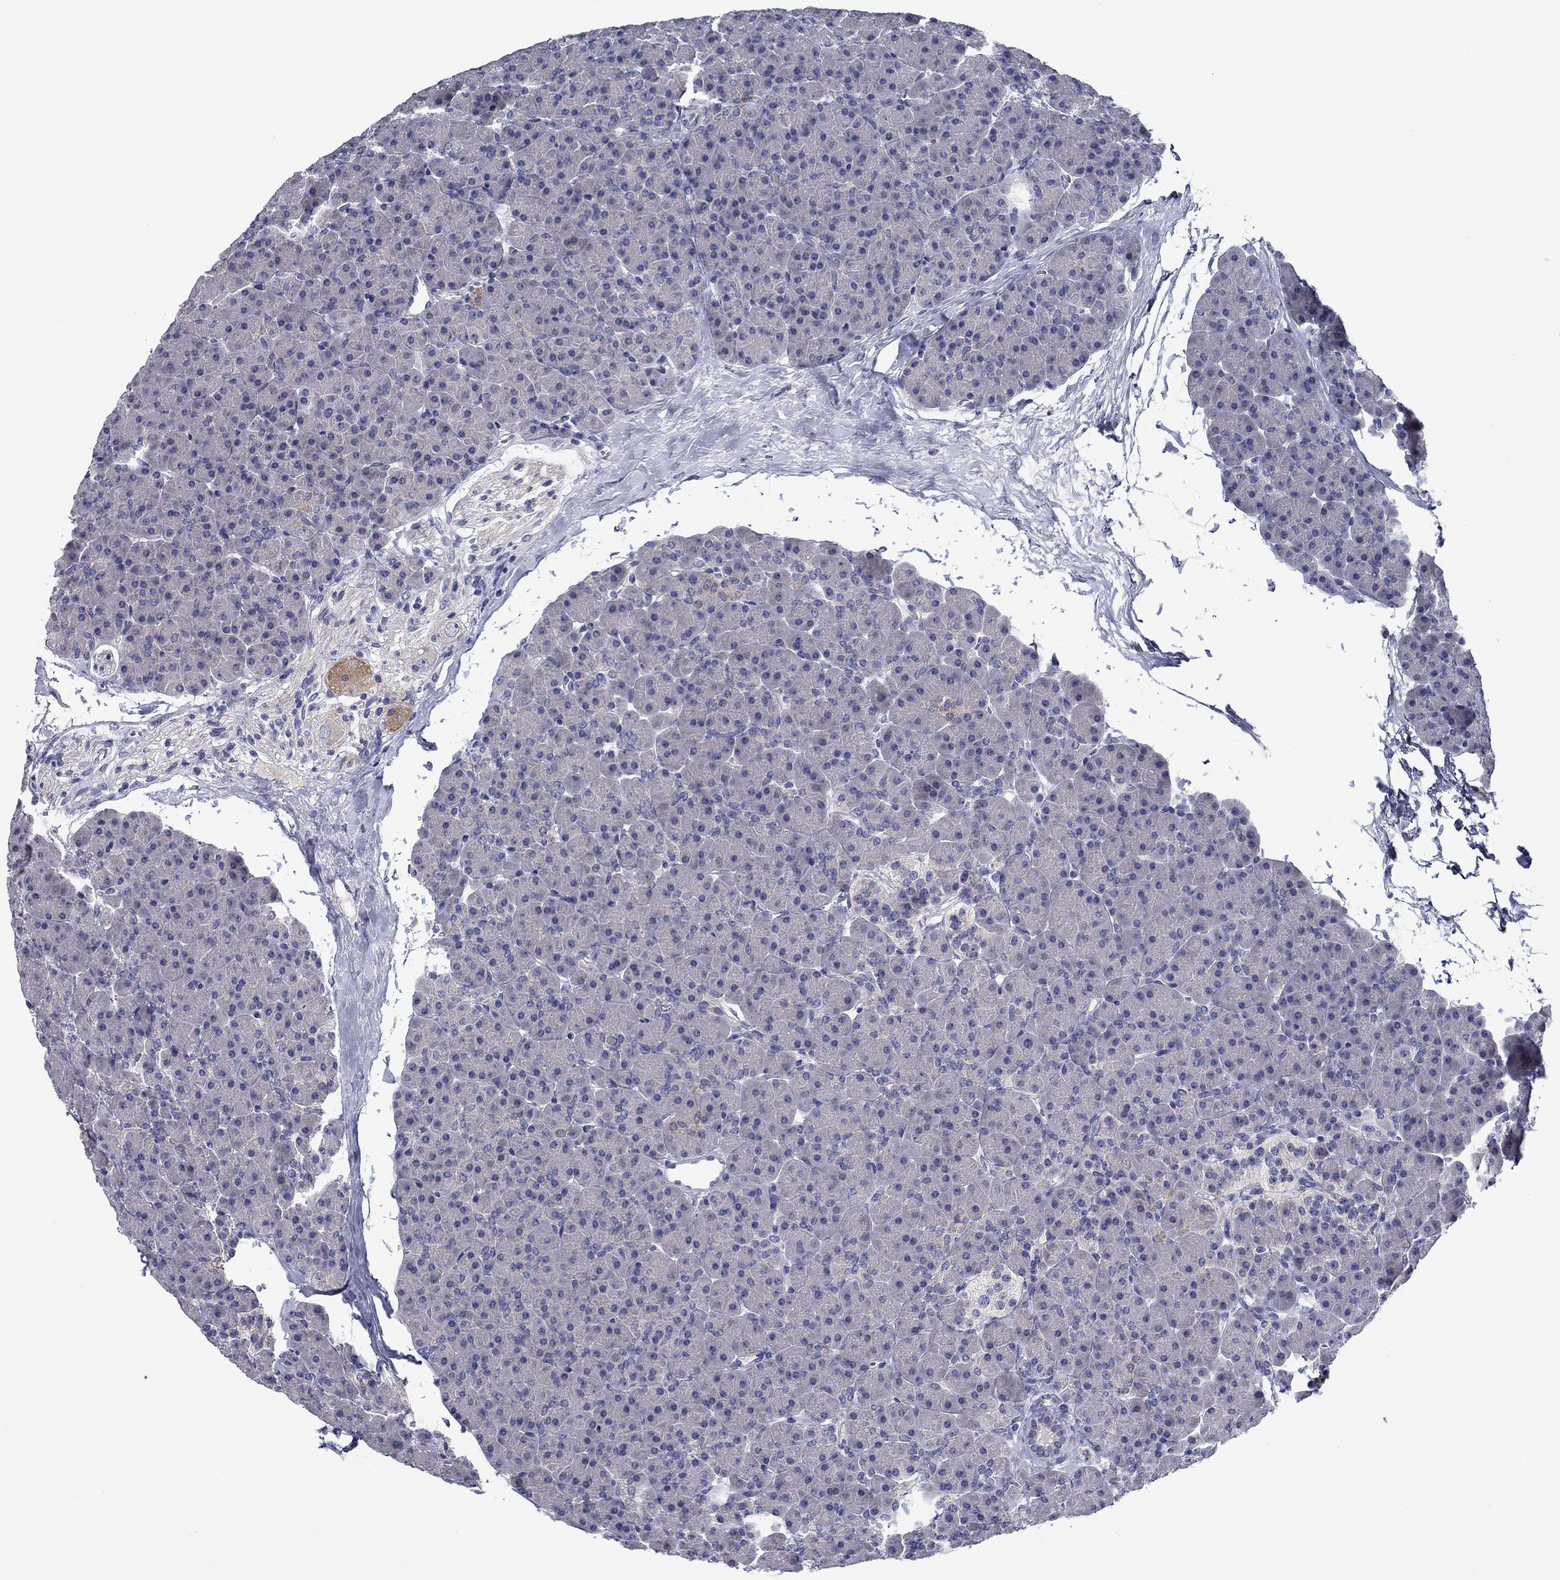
{"staining": {"intensity": "moderate", "quantity": "<25%", "location": "cytoplasmic/membranous"}, "tissue": "pancreas", "cell_type": "Exocrine glandular cells", "image_type": "normal", "snomed": [{"axis": "morphology", "description": "Normal tissue, NOS"}, {"axis": "topography", "description": "Pancreas"}], "caption": "Pancreas stained with DAB (3,3'-diaminobenzidine) immunohistochemistry shows low levels of moderate cytoplasmic/membranous expression in approximately <25% of exocrine glandular cells. The staining was performed using DAB (3,3'-diaminobenzidine), with brown indicating positive protein expression. Nuclei are stained blue with hematoxylin.", "gene": "SPATA7", "patient": {"sex": "female", "age": 44}}